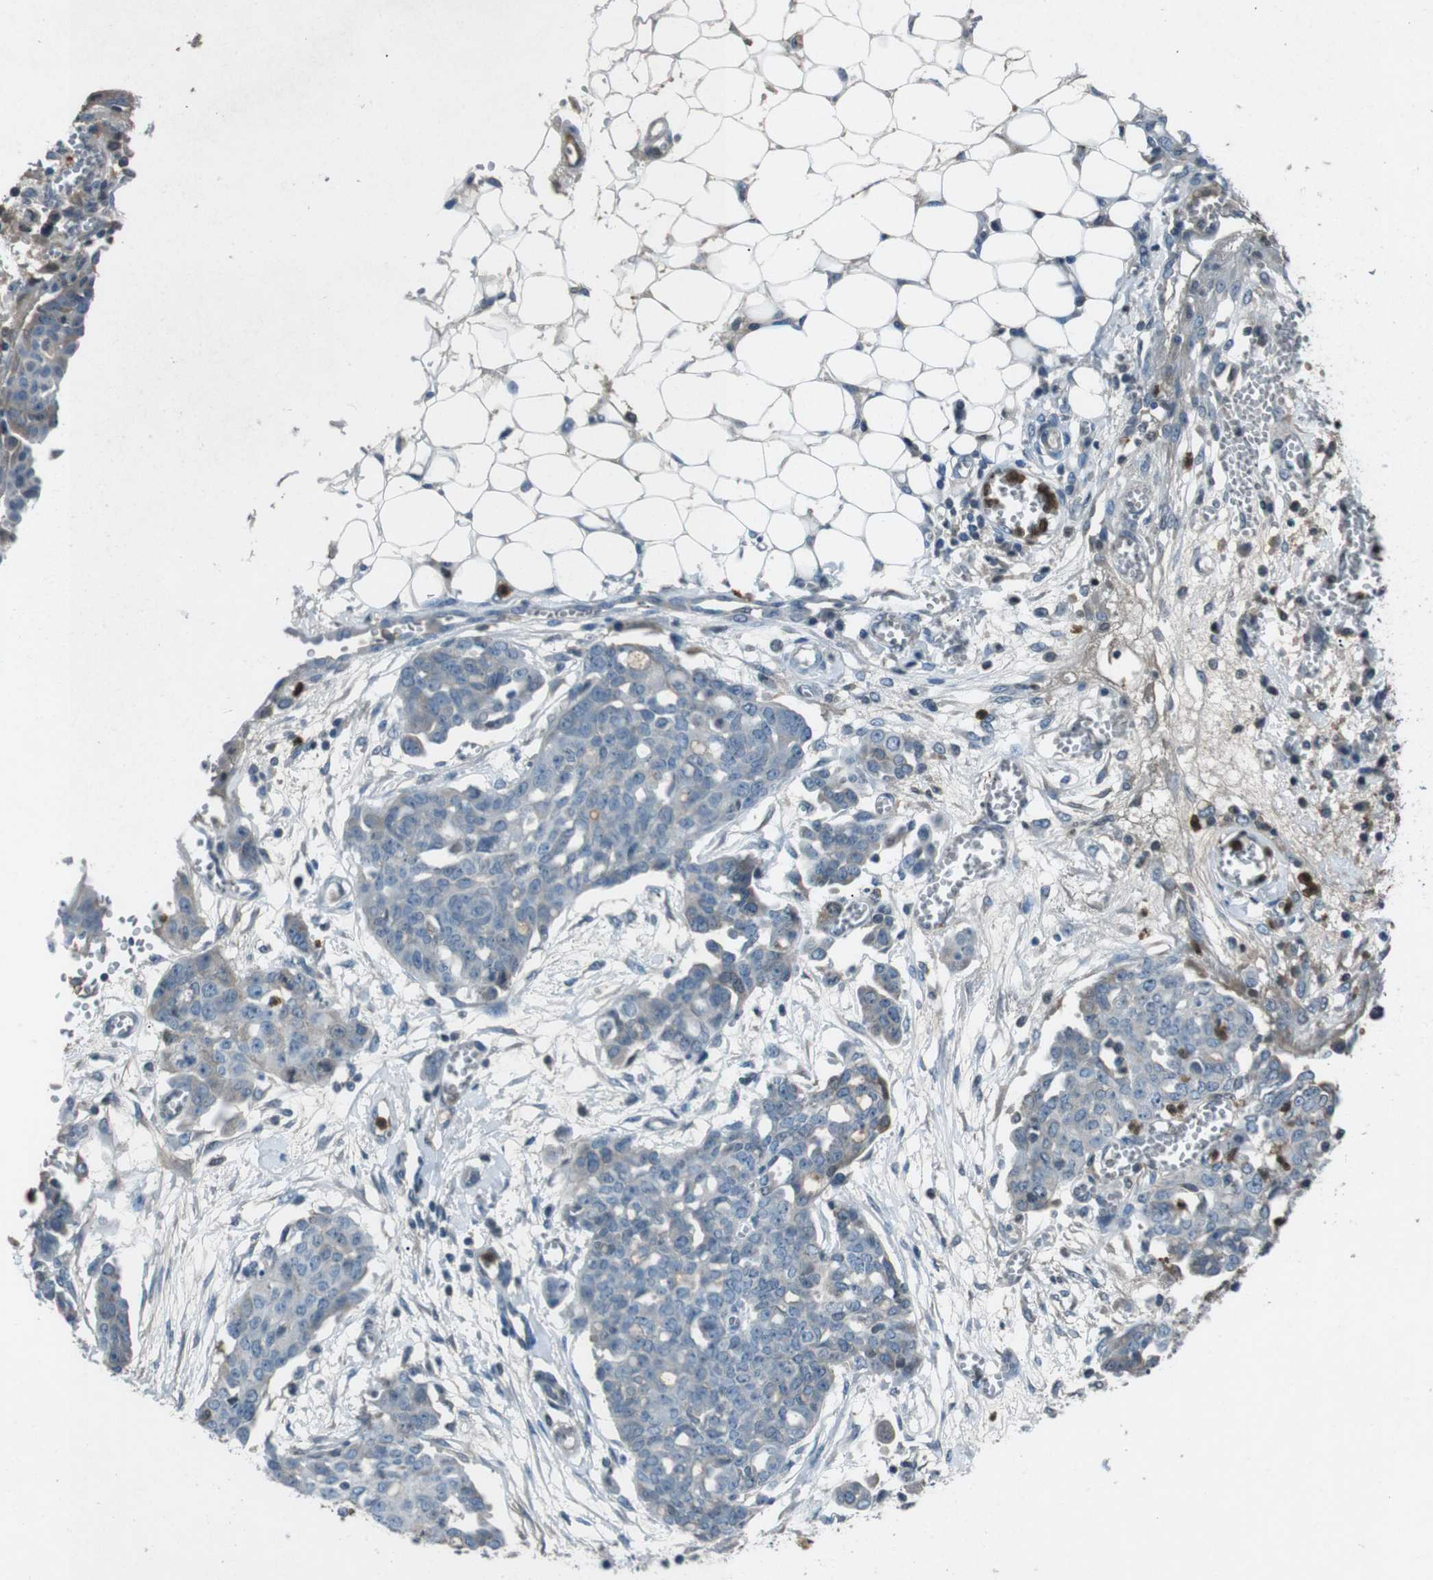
{"staining": {"intensity": "weak", "quantity": "<25%", "location": "cytoplasmic/membranous"}, "tissue": "ovarian cancer", "cell_type": "Tumor cells", "image_type": "cancer", "snomed": [{"axis": "morphology", "description": "Cystadenocarcinoma, serous, NOS"}, {"axis": "topography", "description": "Soft tissue"}, {"axis": "topography", "description": "Ovary"}], "caption": "An image of serous cystadenocarcinoma (ovarian) stained for a protein demonstrates no brown staining in tumor cells.", "gene": "UGT1A6", "patient": {"sex": "female", "age": 57}}